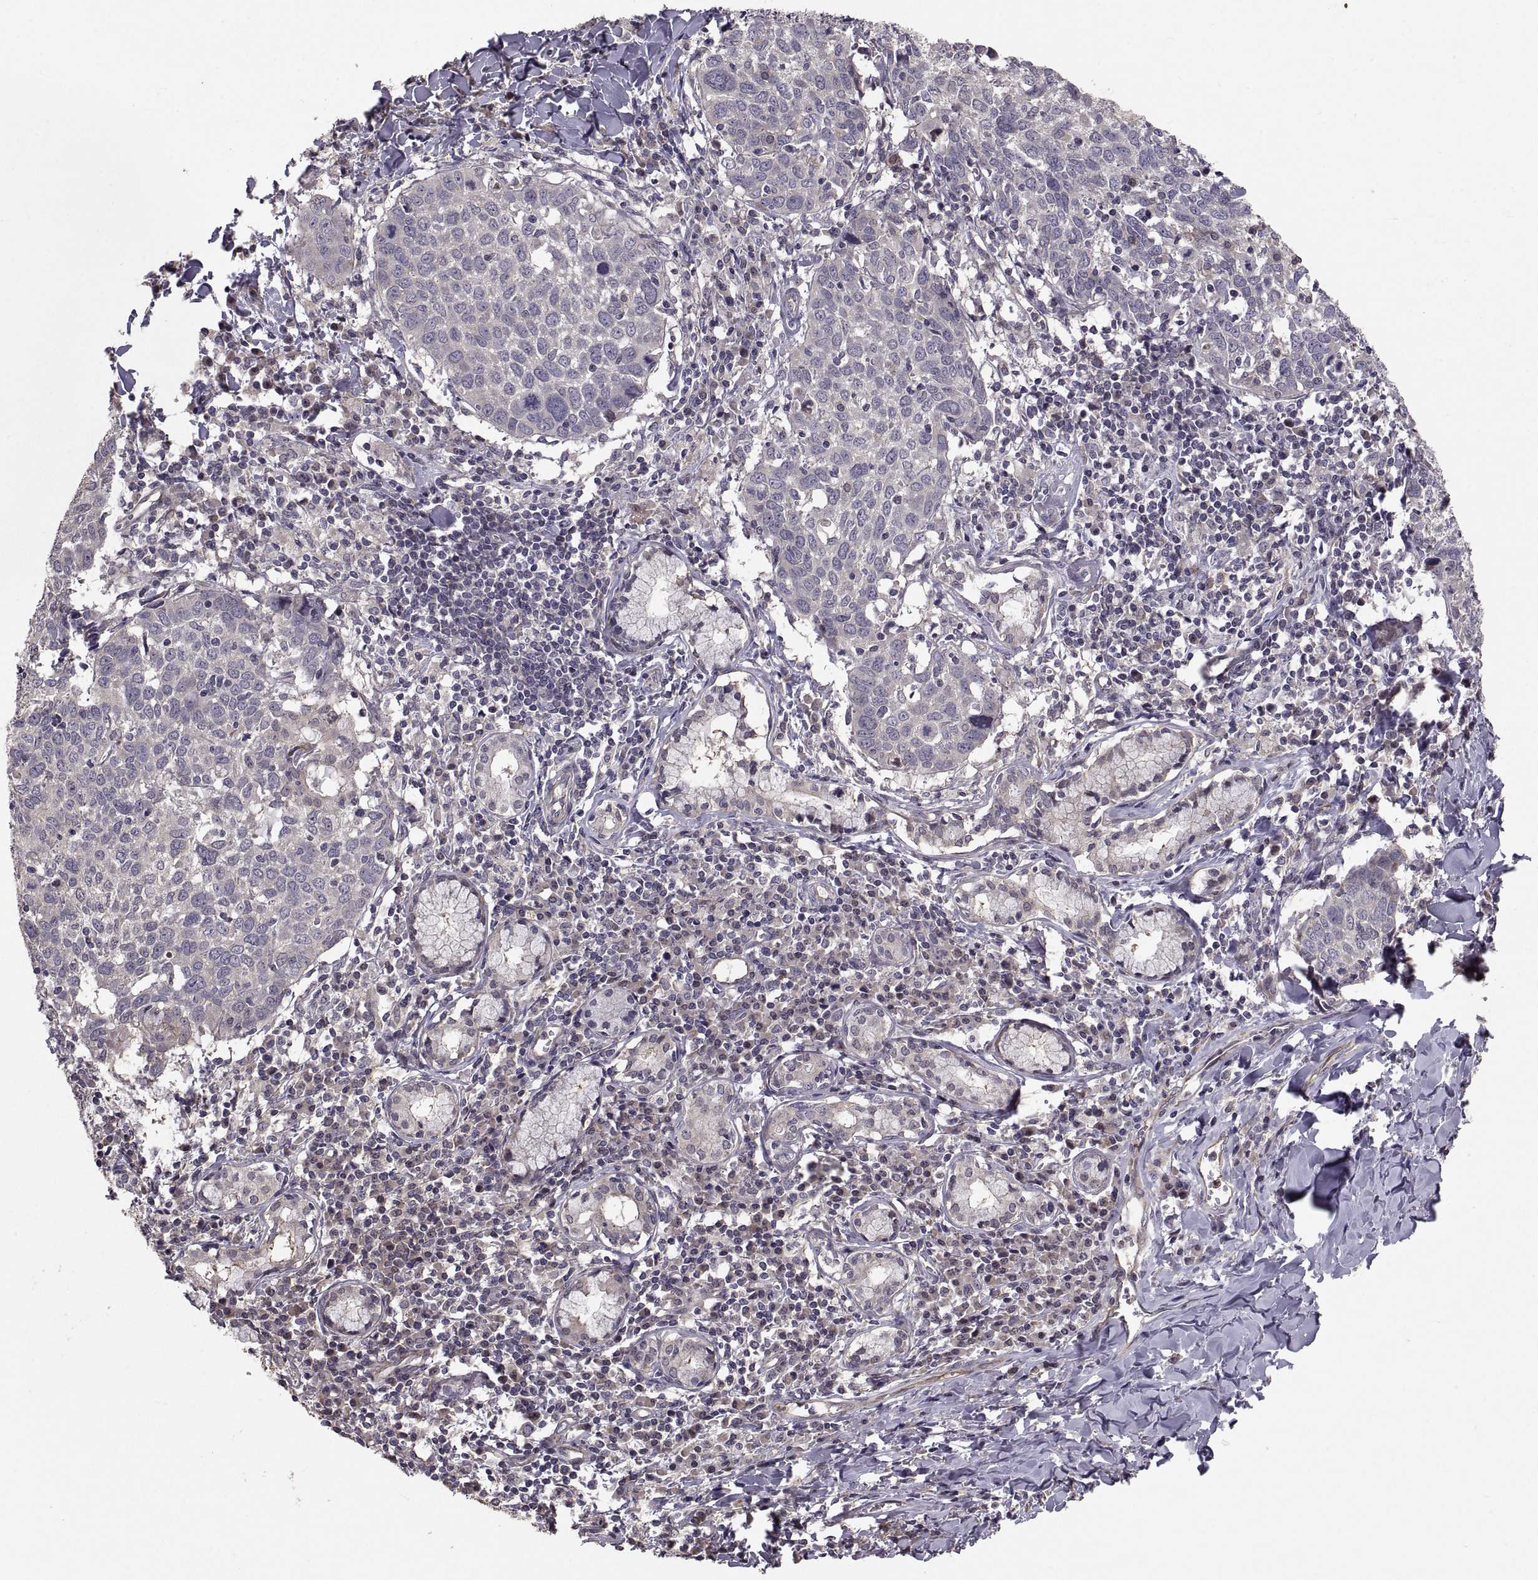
{"staining": {"intensity": "negative", "quantity": "none", "location": "none"}, "tissue": "lung cancer", "cell_type": "Tumor cells", "image_type": "cancer", "snomed": [{"axis": "morphology", "description": "Squamous cell carcinoma, NOS"}, {"axis": "topography", "description": "Lung"}], "caption": "Immunohistochemical staining of squamous cell carcinoma (lung) reveals no significant staining in tumor cells.", "gene": "PMM2", "patient": {"sex": "male", "age": 57}}